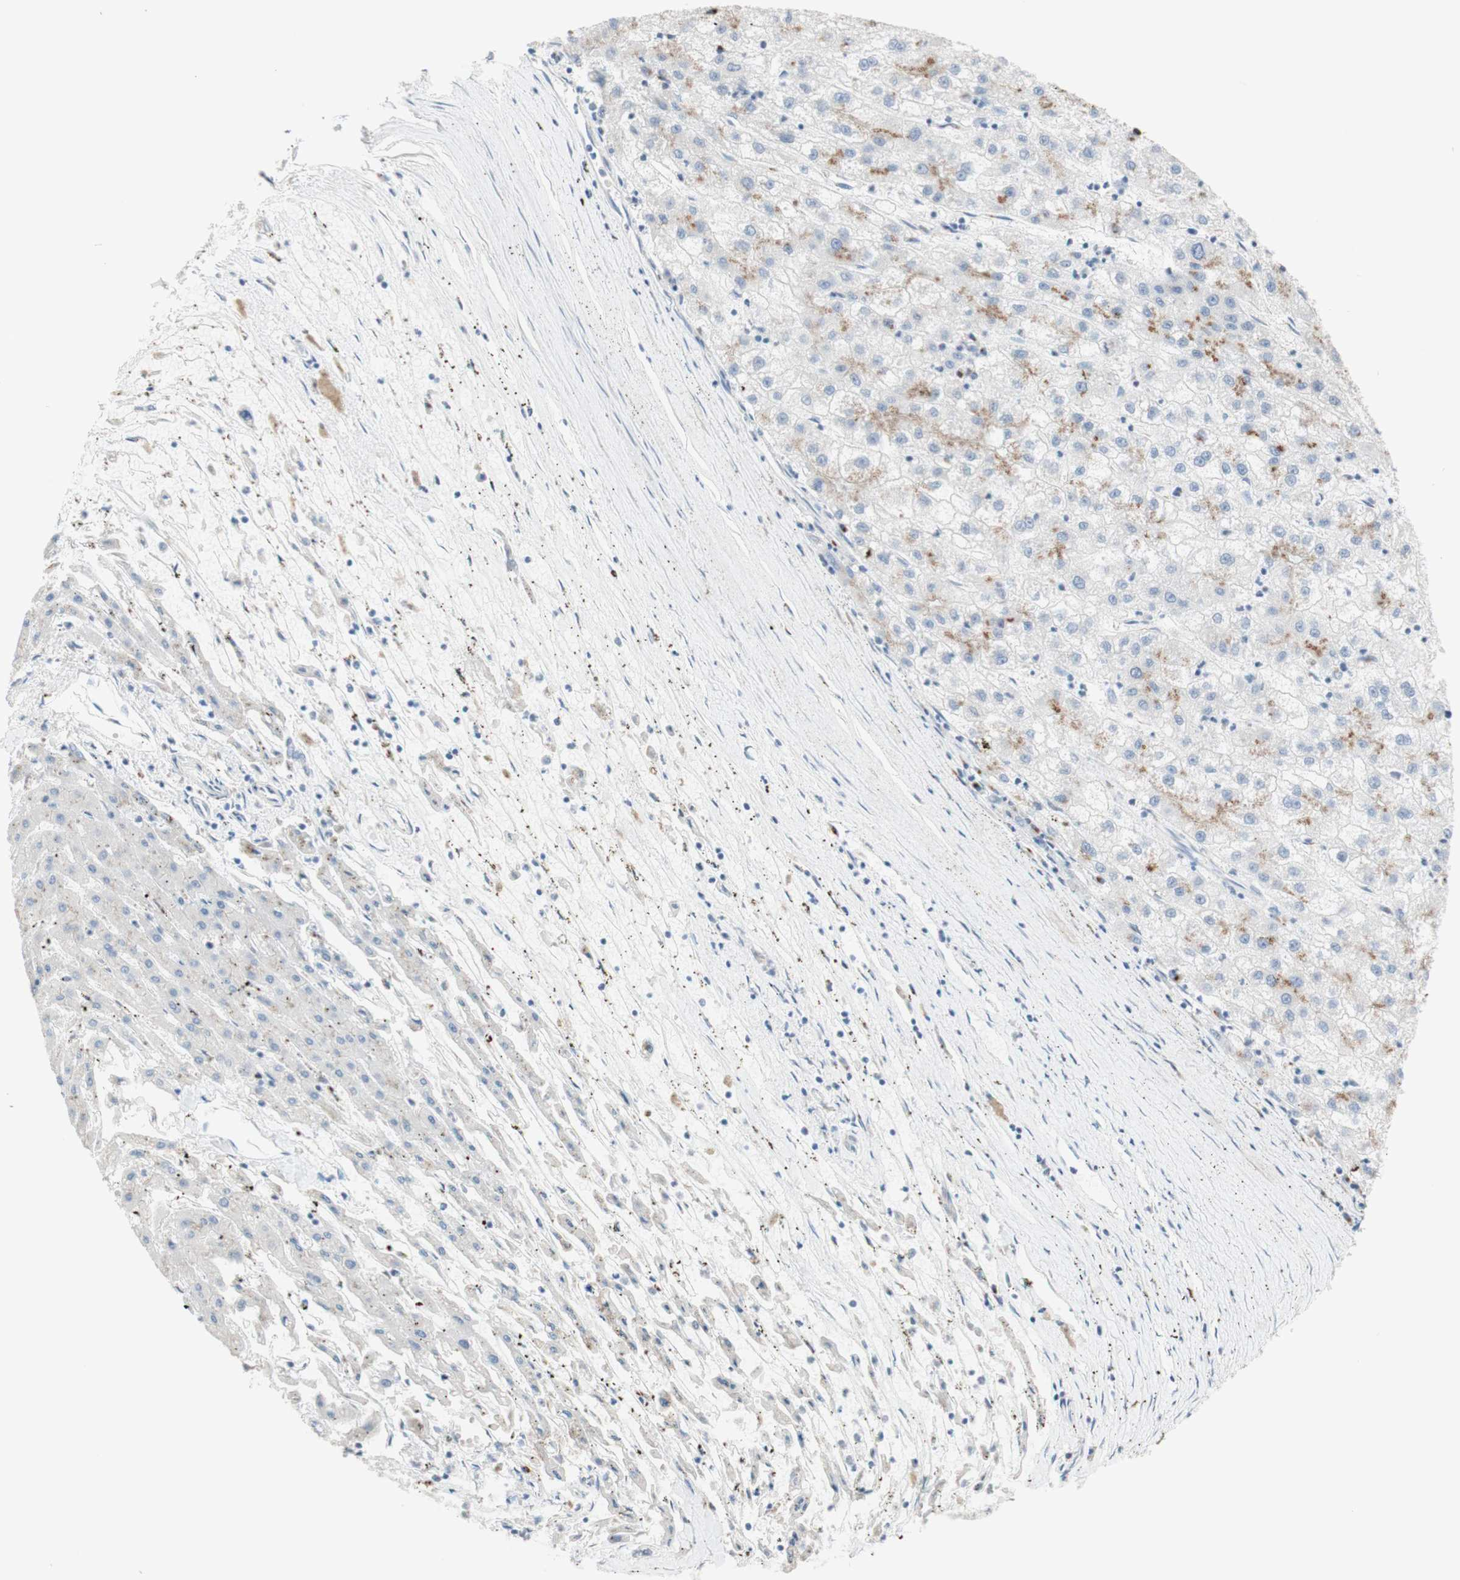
{"staining": {"intensity": "moderate", "quantity": "25%-75%", "location": "cytoplasmic/membranous"}, "tissue": "liver cancer", "cell_type": "Tumor cells", "image_type": "cancer", "snomed": [{"axis": "morphology", "description": "Carcinoma, Hepatocellular, NOS"}, {"axis": "topography", "description": "Liver"}], "caption": "Liver cancer stained for a protein exhibits moderate cytoplasmic/membranous positivity in tumor cells.", "gene": "MANEA", "patient": {"sex": "male", "age": 72}}